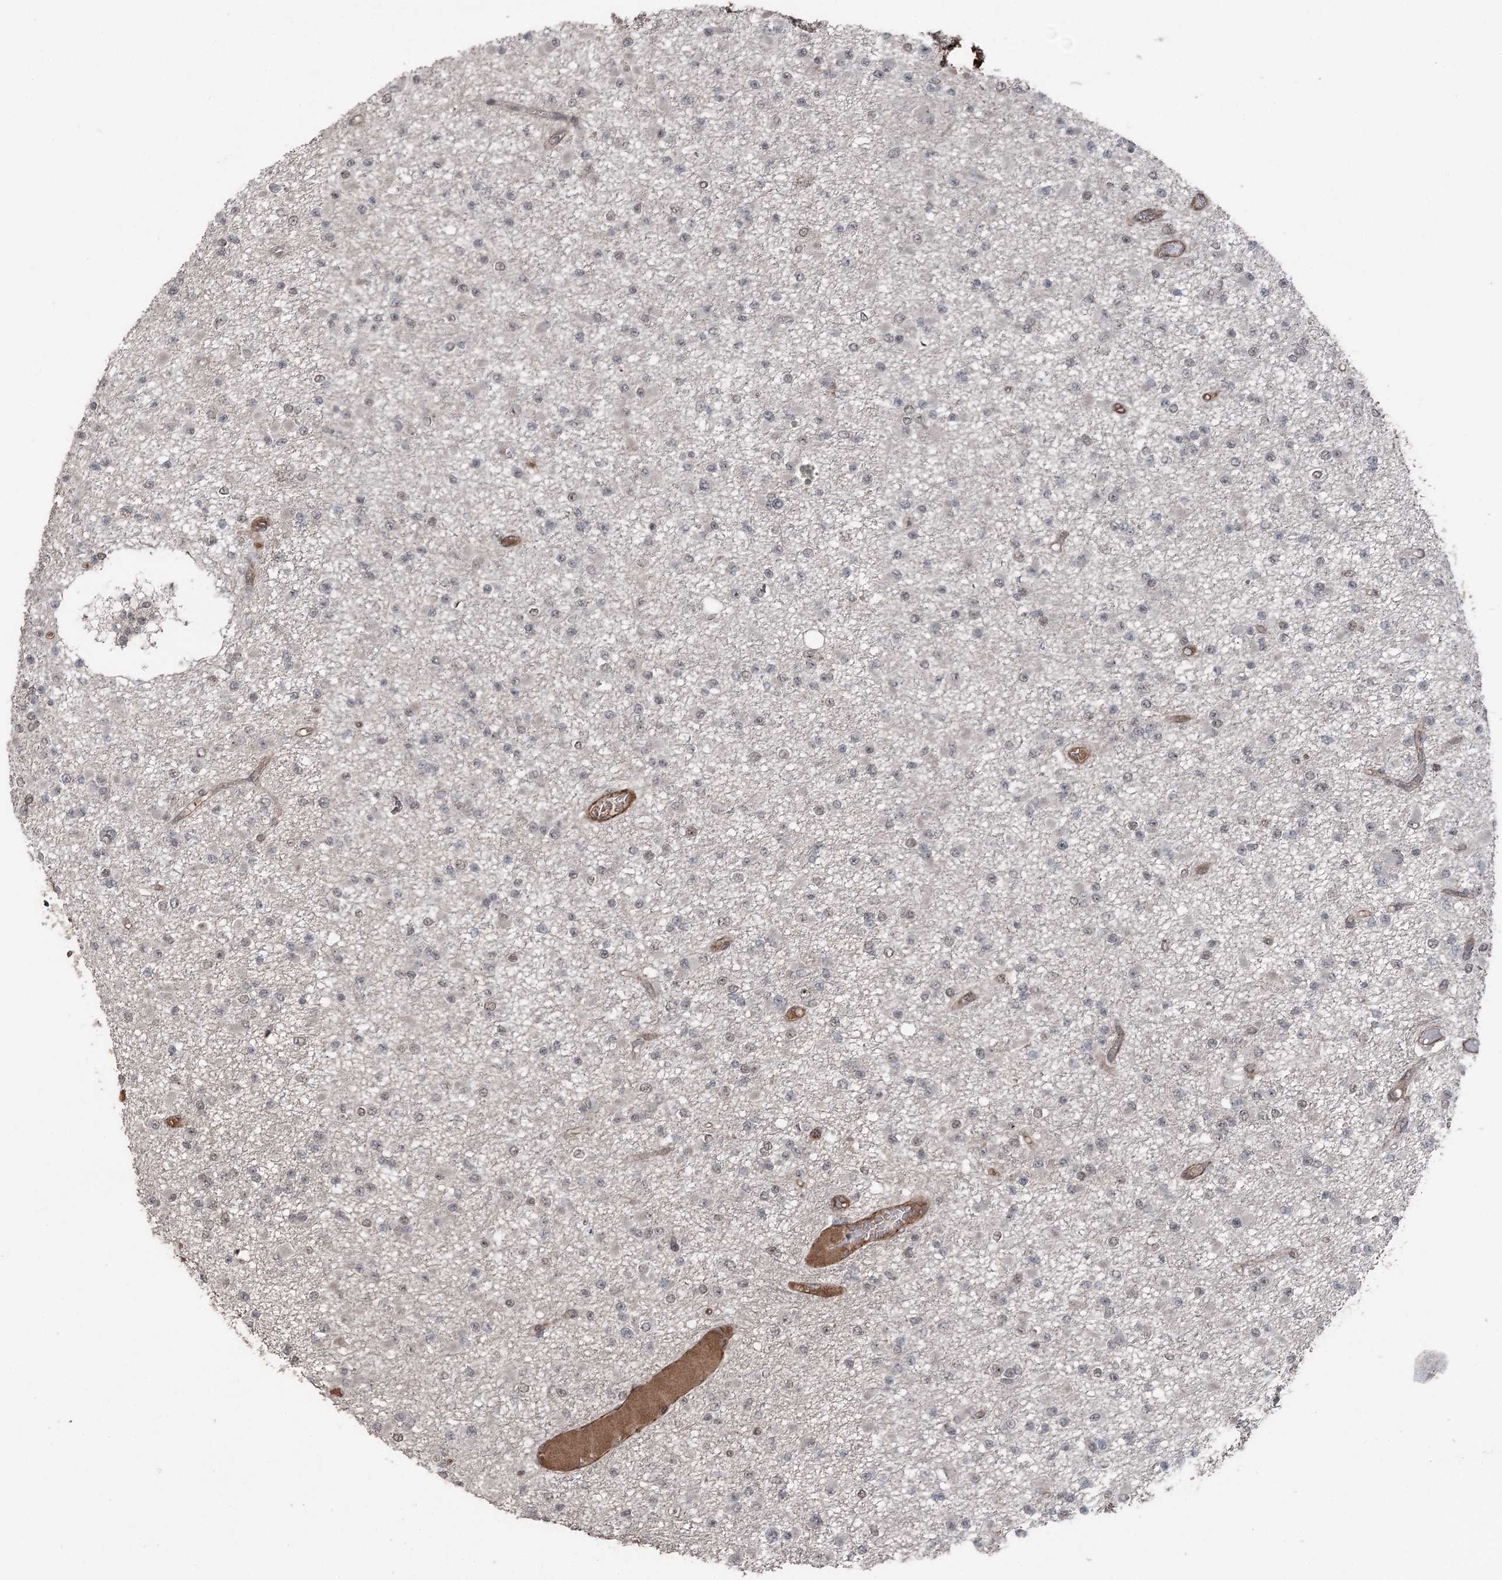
{"staining": {"intensity": "weak", "quantity": "<25%", "location": "nuclear"}, "tissue": "glioma", "cell_type": "Tumor cells", "image_type": "cancer", "snomed": [{"axis": "morphology", "description": "Glioma, malignant, Low grade"}, {"axis": "topography", "description": "Brain"}], "caption": "IHC image of neoplastic tissue: human malignant glioma (low-grade) stained with DAB (3,3'-diaminobenzidine) exhibits no significant protein positivity in tumor cells. Brightfield microscopy of immunohistochemistry (IHC) stained with DAB (brown) and hematoxylin (blue), captured at high magnification.", "gene": "CCDC82", "patient": {"sex": "female", "age": 22}}